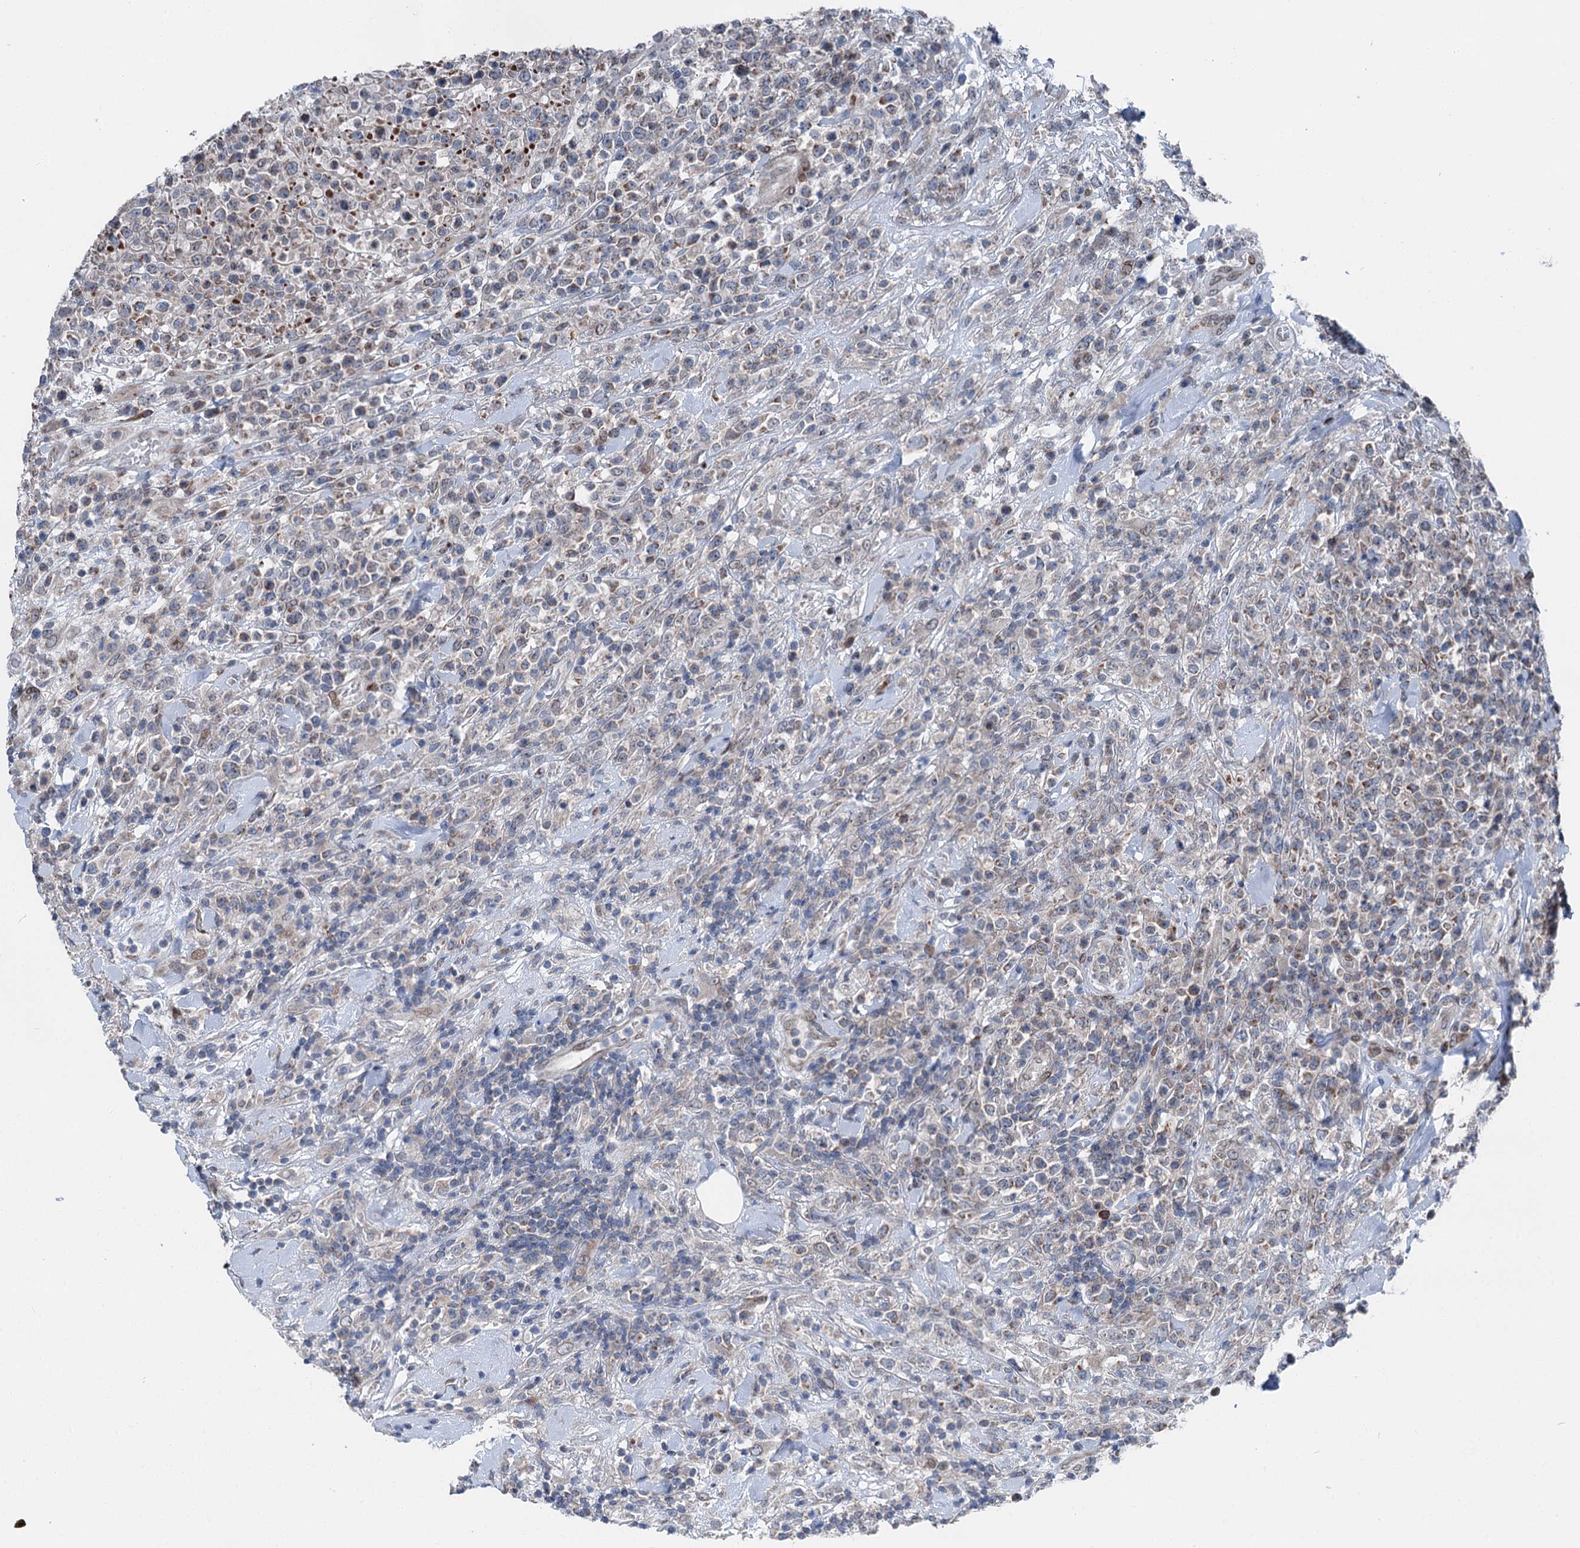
{"staining": {"intensity": "weak", "quantity": "25%-75%", "location": "cytoplasmic/membranous"}, "tissue": "lymphoma", "cell_type": "Tumor cells", "image_type": "cancer", "snomed": [{"axis": "morphology", "description": "Malignant lymphoma, non-Hodgkin's type, High grade"}, {"axis": "topography", "description": "Colon"}], "caption": "Immunohistochemistry (IHC) of high-grade malignant lymphoma, non-Hodgkin's type shows low levels of weak cytoplasmic/membranous expression in approximately 25%-75% of tumor cells.", "gene": "MRPL14", "patient": {"sex": "female", "age": 53}}